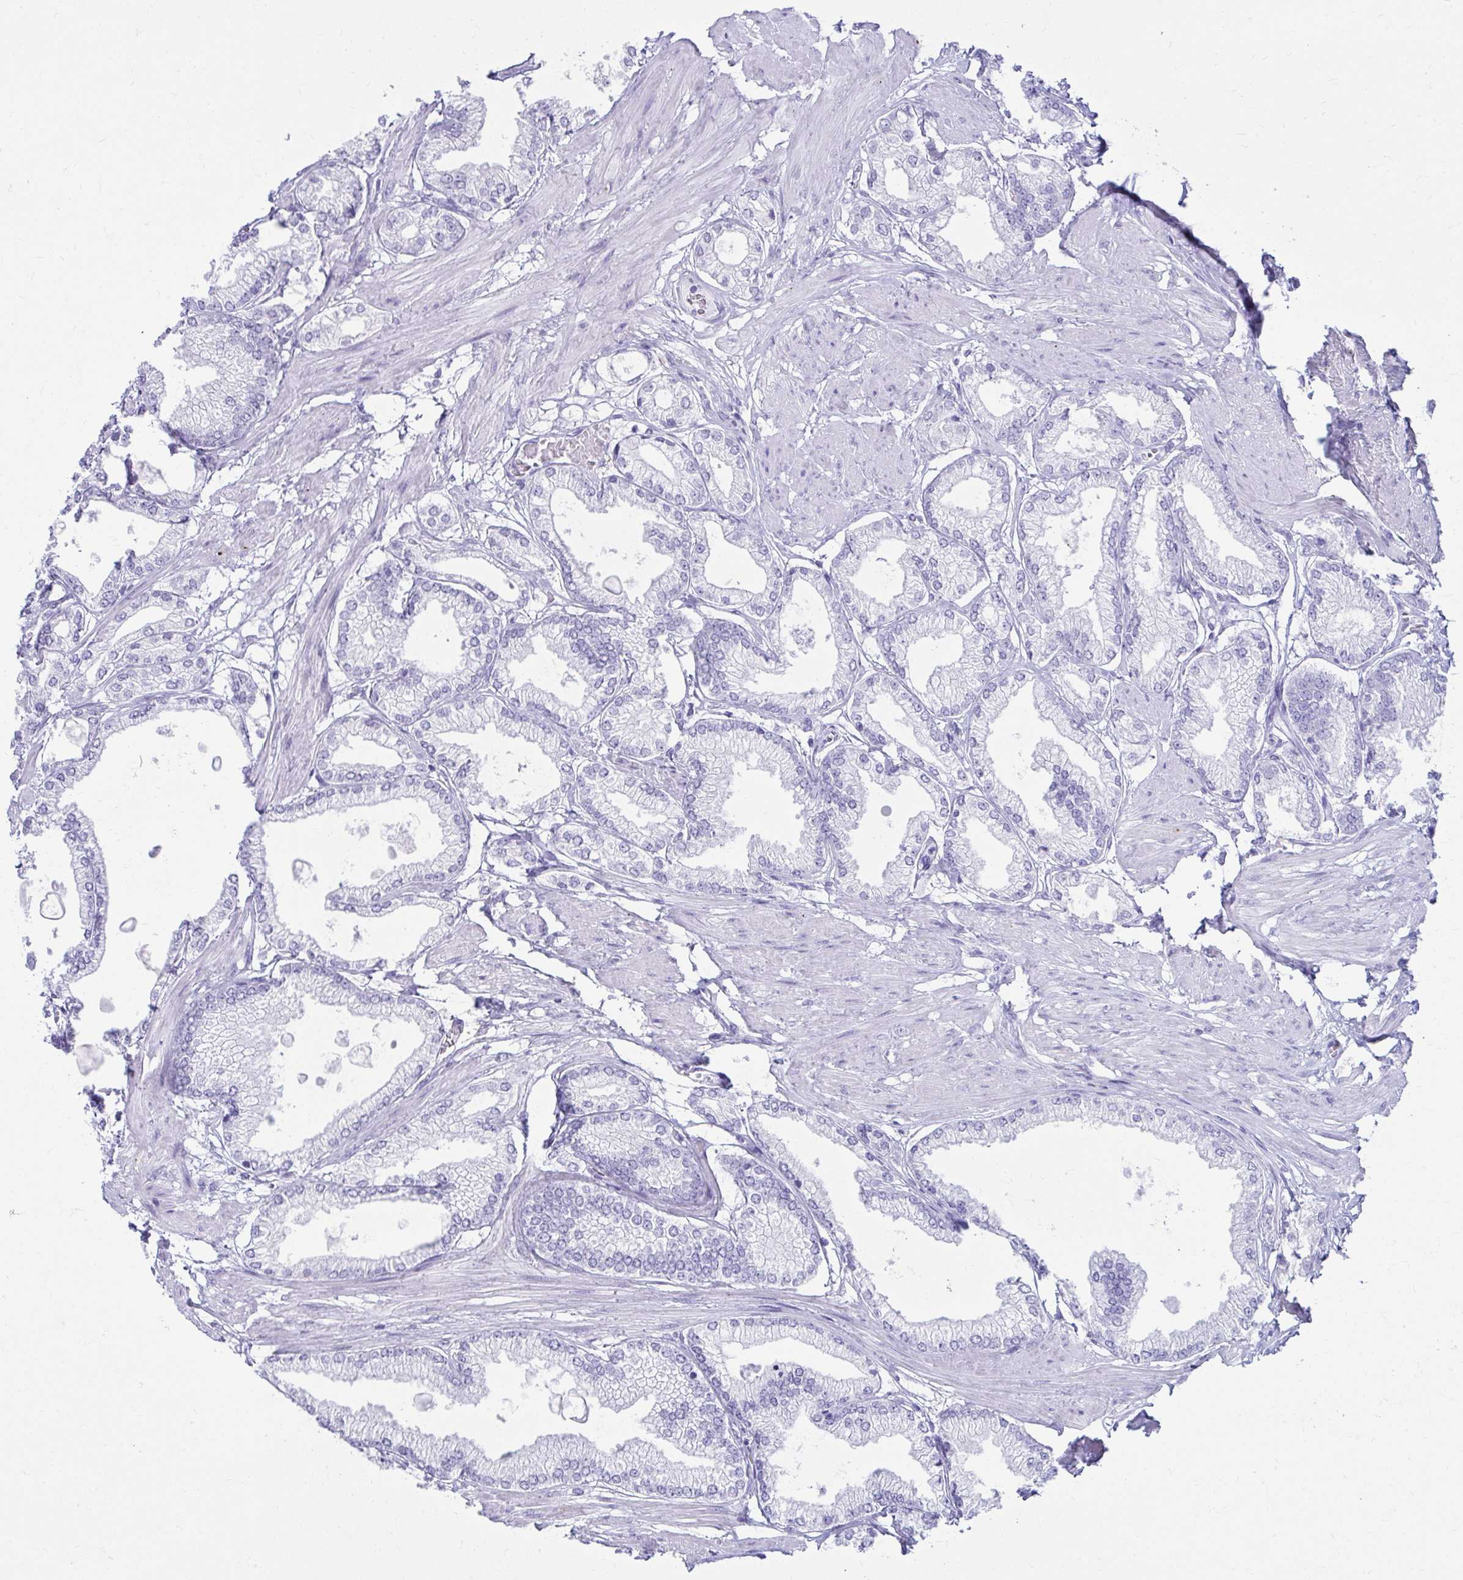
{"staining": {"intensity": "negative", "quantity": "none", "location": "none"}, "tissue": "prostate cancer", "cell_type": "Tumor cells", "image_type": "cancer", "snomed": [{"axis": "morphology", "description": "Adenocarcinoma, High grade"}, {"axis": "topography", "description": "Prostate"}], "caption": "Prostate cancer stained for a protein using immunohistochemistry exhibits no staining tumor cells.", "gene": "ATP4B", "patient": {"sex": "male", "age": 68}}